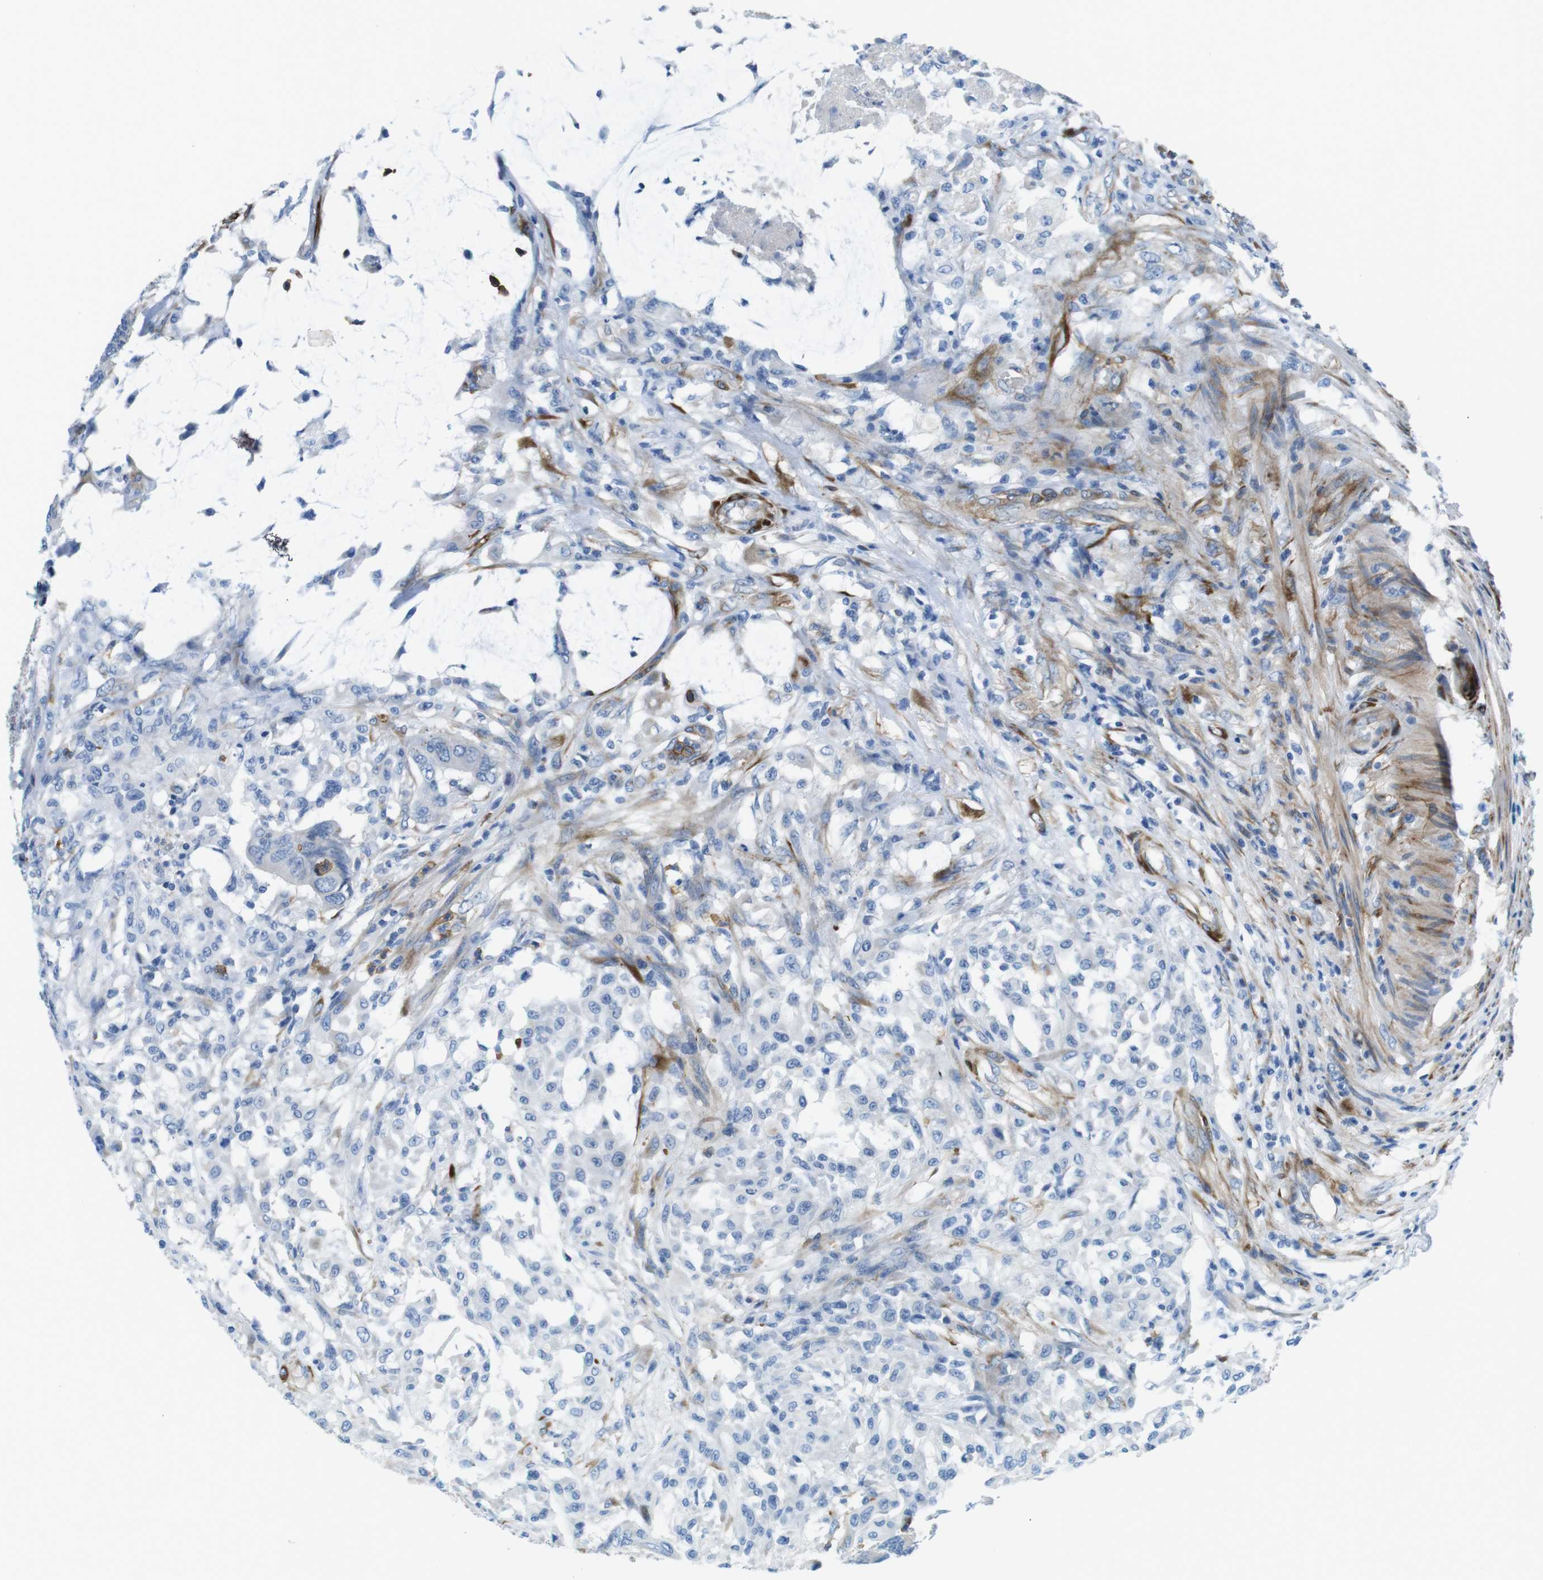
{"staining": {"intensity": "negative", "quantity": "none", "location": "none"}, "tissue": "colorectal cancer", "cell_type": "Tumor cells", "image_type": "cancer", "snomed": [{"axis": "morphology", "description": "Normal tissue, NOS"}, {"axis": "morphology", "description": "Adenocarcinoma, NOS"}, {"axis": "topography", "description": "Rectum"}, {"axis": "topography", "description": "Peripheral nerve tissue"}], "caption": "DAB (3,3'-diaminobenzidine) immunohistochemical staining of adenocarcinoma (colorectal) exhibits no significant expression in tumor cells.", "gene": "EMP2", "patient": {"sex": "male", "age": 92}}